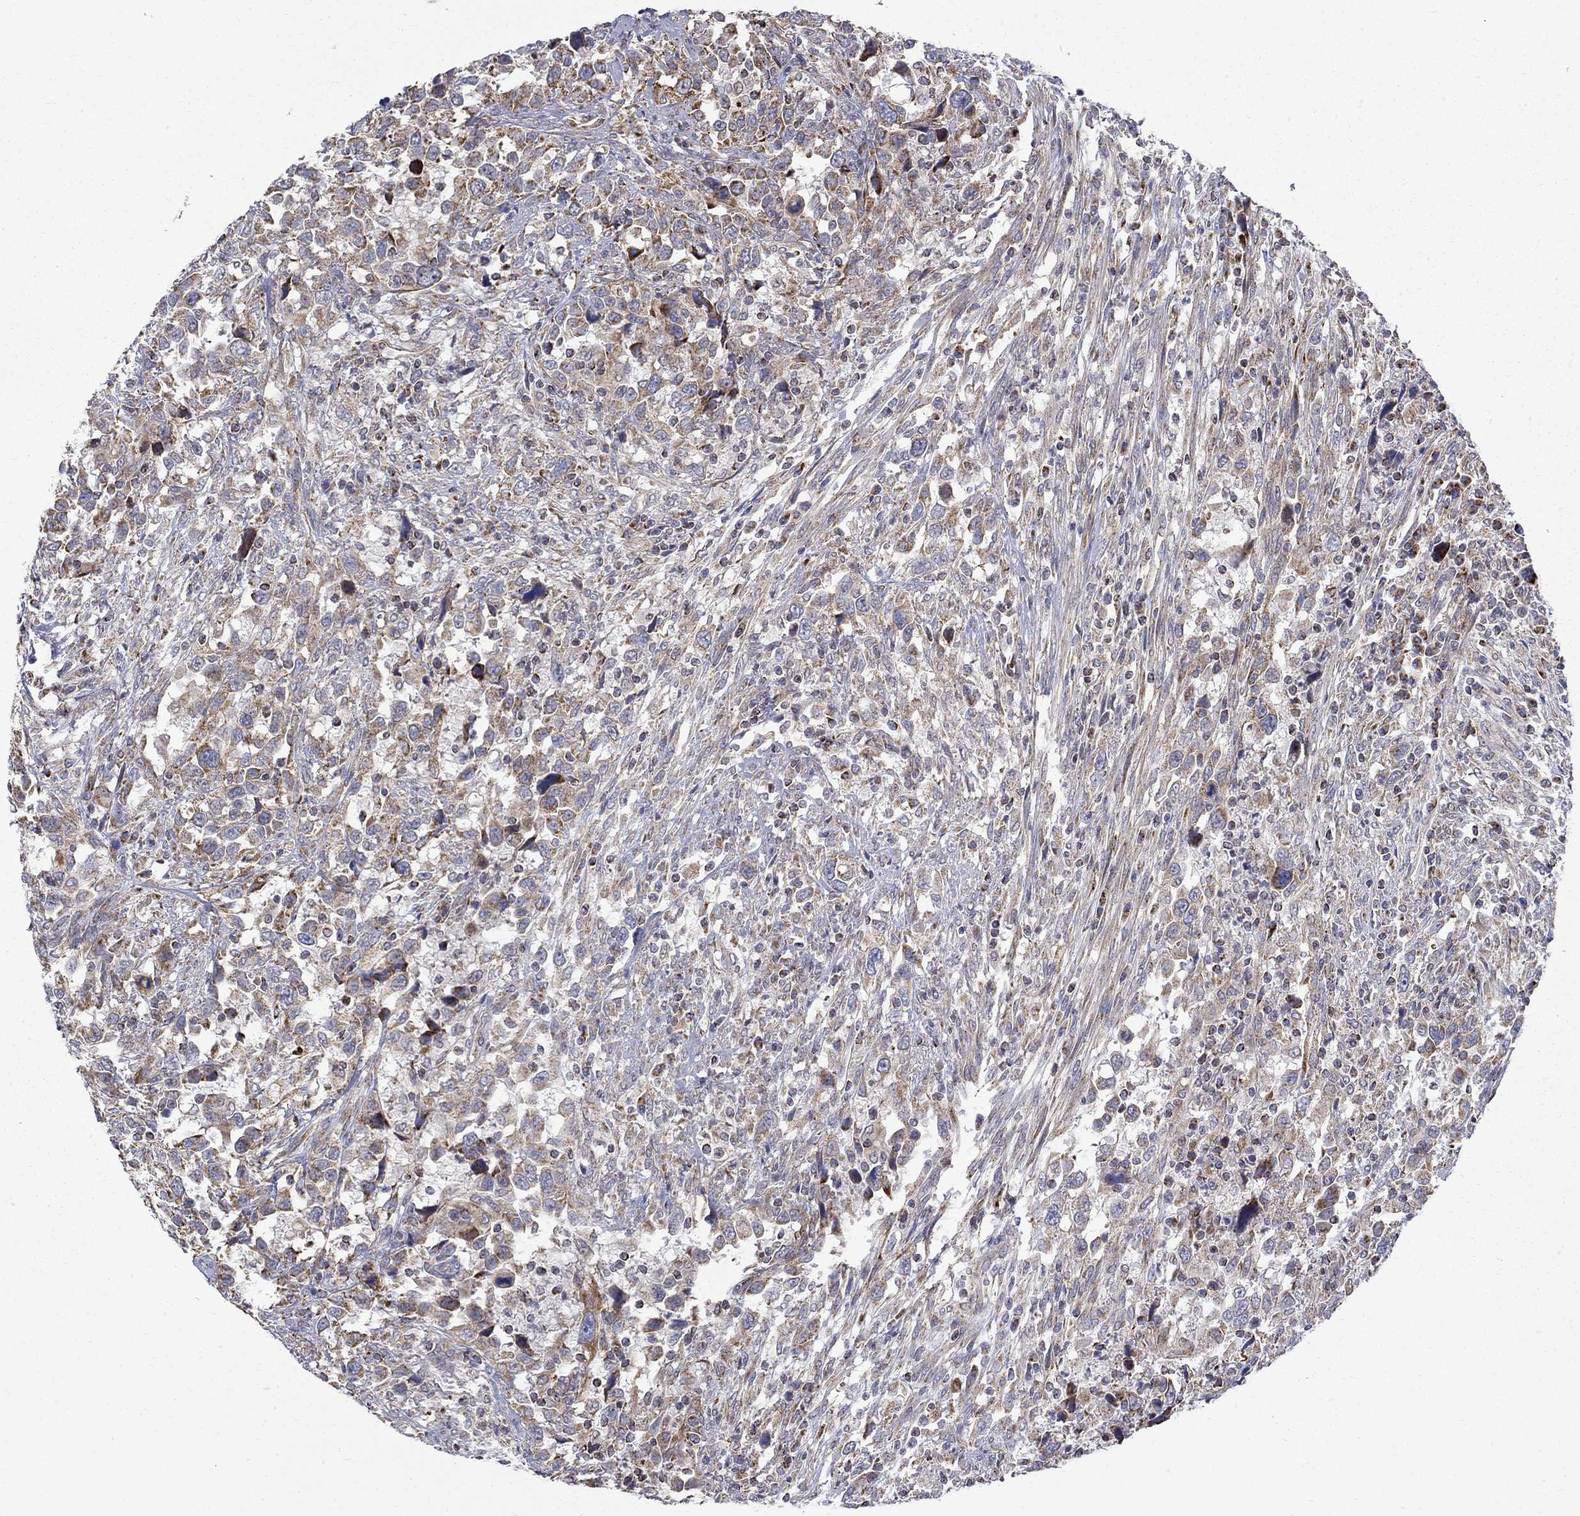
{"staining": {"intensity": "moderate", "quantity": "25%-75%", "location": "cytoplasmic/membranous"}, "tissue": "urothelial cancer", "cell_type": "Tumor cells", "image_type": "cancer", "snomed": [{"axis": "morphology", "description": "Urothelial carcinoma, NOS"}, {"axis": "morphology", "description": "Urothelial carcinoma, High grade"}, {"axis": "topography", "description": "Urinary bladder"}], "caption": "A brown stain labels moderate cytoplasmic/membranous expression of a protein in urothelial cancer tumor cells. (DAB IHC with brightfield microscopy, high magnification).", "gene": "PCBP3", "patient": {"sex": "female", "age": 64}}